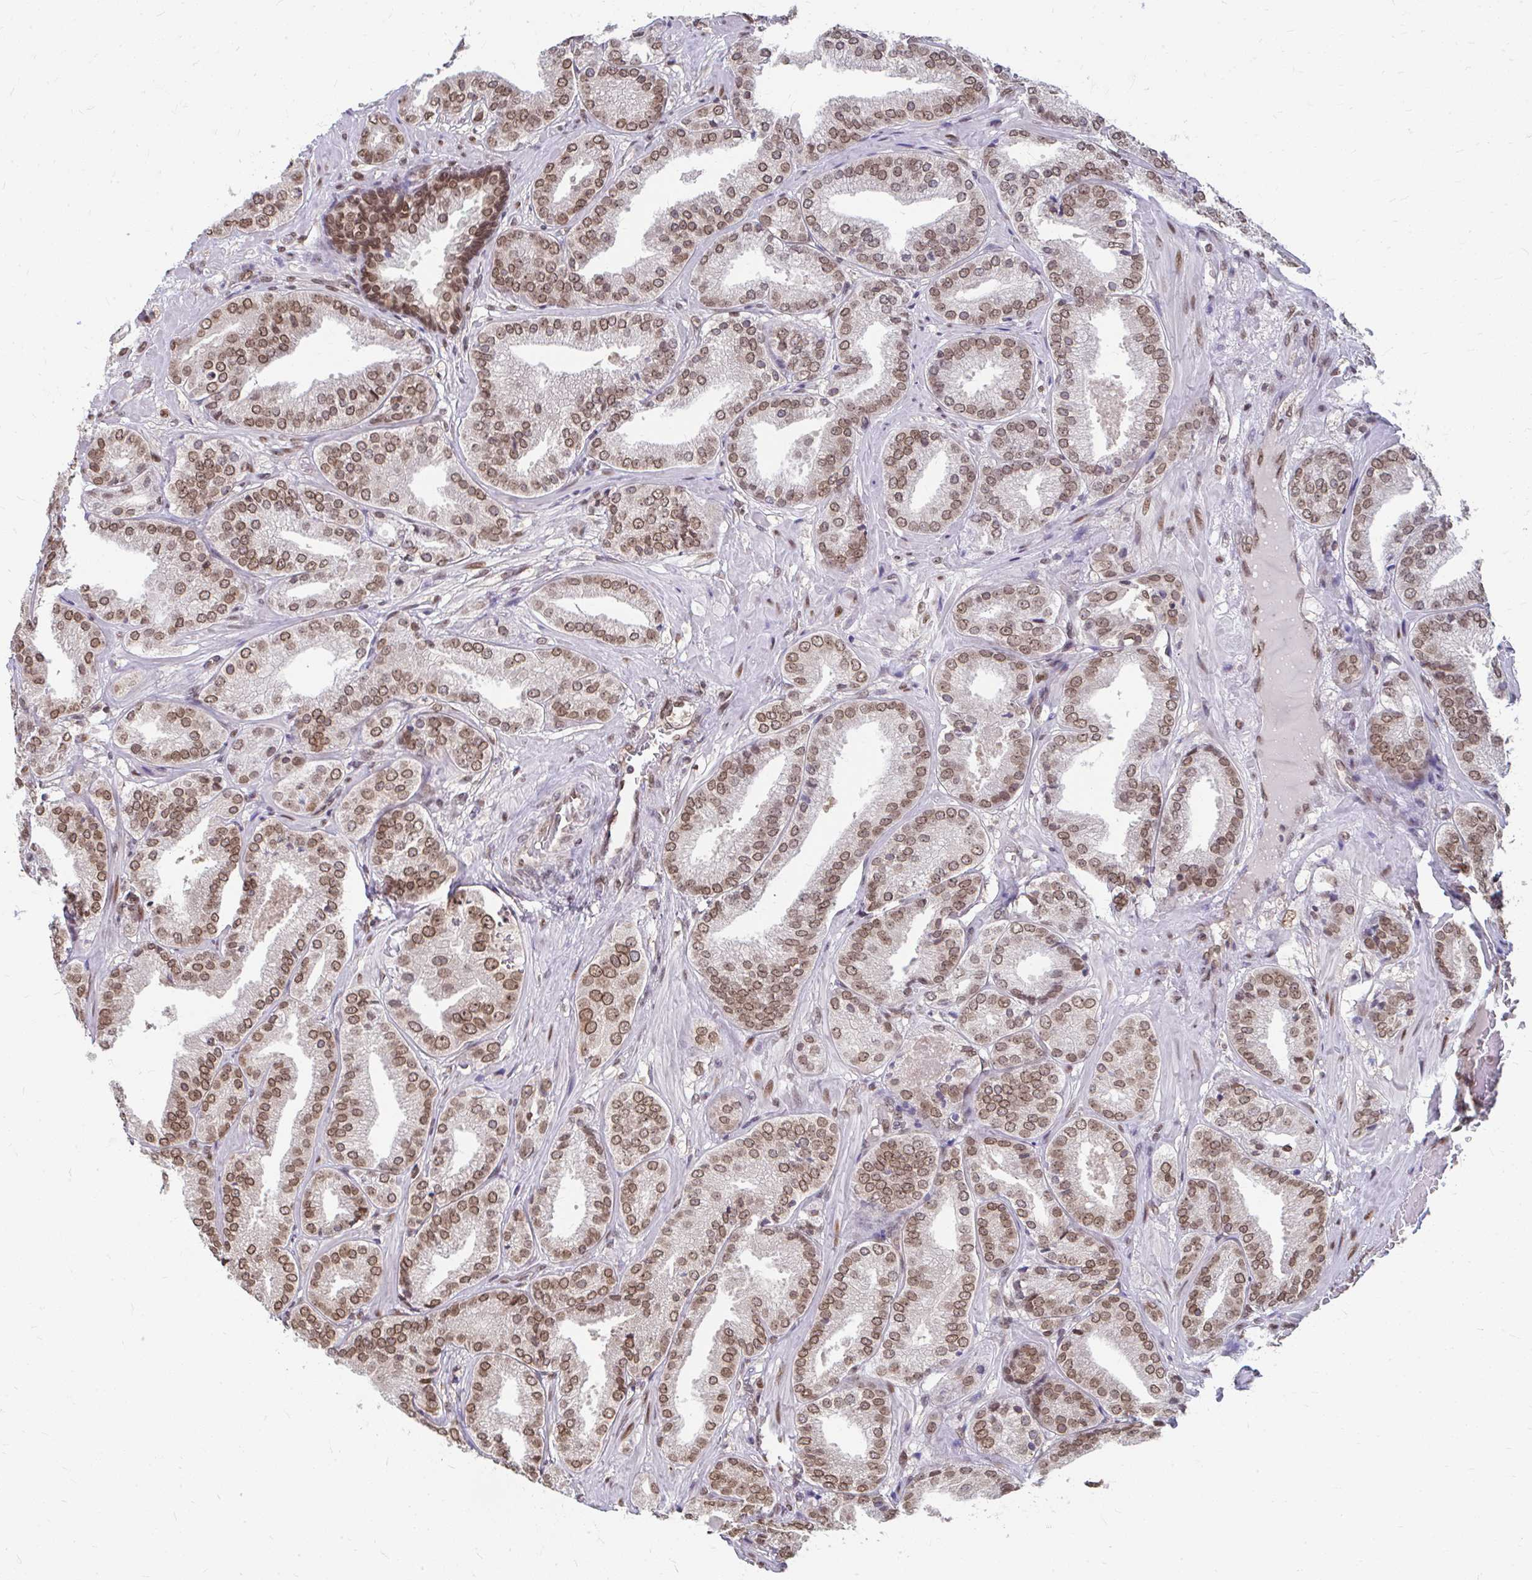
{"staining": {"intensity": "moderate", "quantity": ">75%", "location": "cytoplasmic/membranous,nuclear"}, "tissue": "prostate cancer", "cell_type": "Tumor cells", "image_type": "cancer", "snomed": [{"axis": "morphology", "description": "Adenocarcinoma, High grade"}, {"axis": "topography", "description": "Prostate"}], "caption": "Immunohistochemical staining of prostate adenocarcinoma (high-grade) demonstrates medium levels of moderate cytoplasmic/membranous and nuclear staining in approximately >75% of tumor cells.", "gene": "XPO1", "patient": {"sex": "male", "age": 63}}